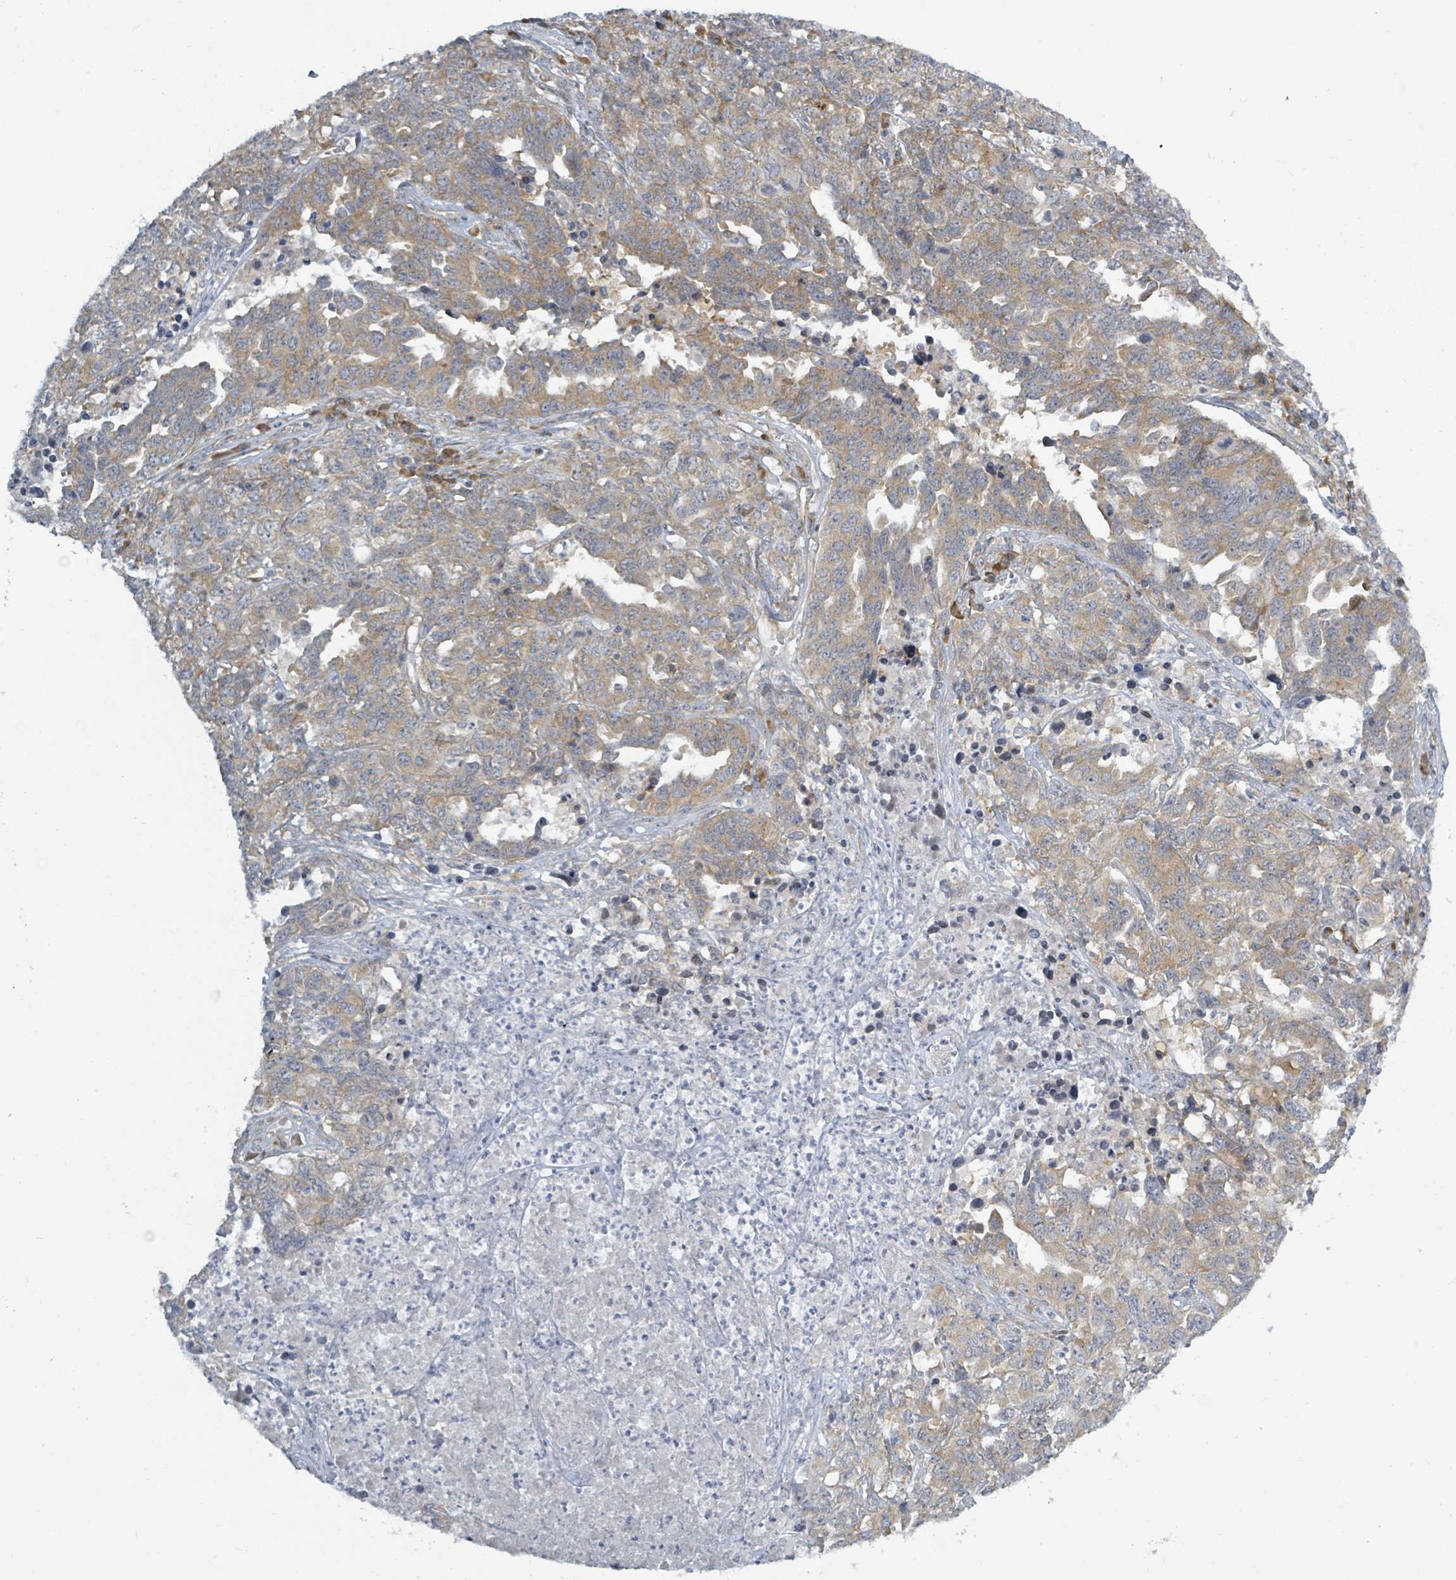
{"staining": {"intensity": "moderate", "quantity": ">75%", "location": "cytoplasmic/membranous"}, "tissue": "ovarian cancer", "cell_type": "Tumor cells", "image_type": "cancer", "snomed": [{"axis": "morphology", "description": "Carcinoma, endometroid"}, {"axis": "topography", "description": "Ovary"}], "caption": "The image exhibits immunohistochemical staining of endometroid carcinoma (ovarian). There is moderate cytoplasmic/membranous staining is identified in approximately >75% of tumor cells.", "gene": "RPL32", "patient": {"sex": "female", "age": 62}}